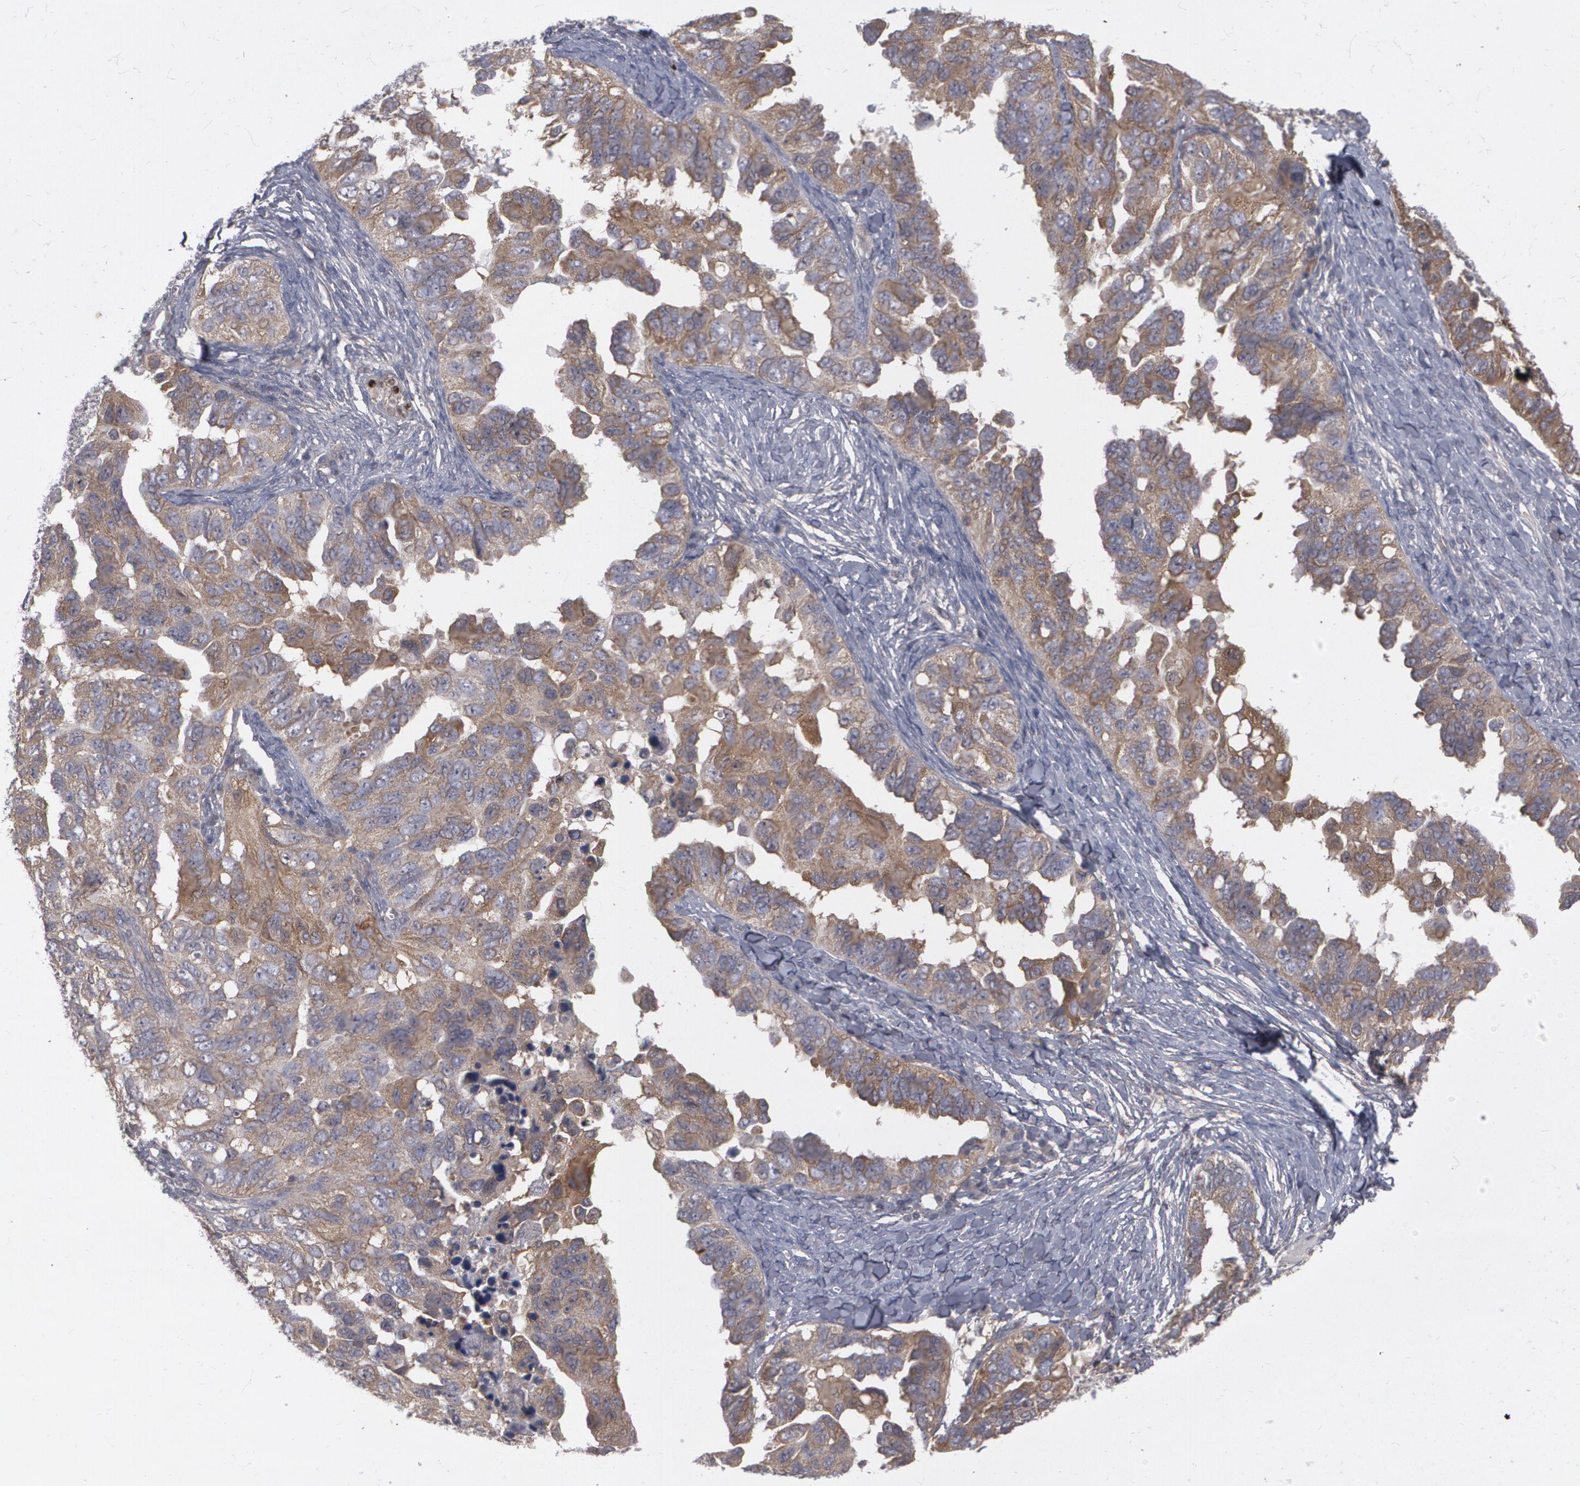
{"staining": {"intensity": "weak", "quantity": "25%-75%", "location": "cytoplasmic/membranous"}, "tissue": "ovarian cancer", "cell_type": "Tumor cells", "image_type": "cancer", "snomed": [{"axis": "morphology", "description": "Cystadenocarcinoma, serous, NOS"}, {"axis": "topography", "description": "Ovary"}], "caption": "This is a histology image of IHC staining of ovarian serous cystadenocarcinoma, which shows weak positivity in the cytoplasmic/membranous of tumor cells.", "gene": "HTT", "patient": {"sex": "female", "age": 82}}